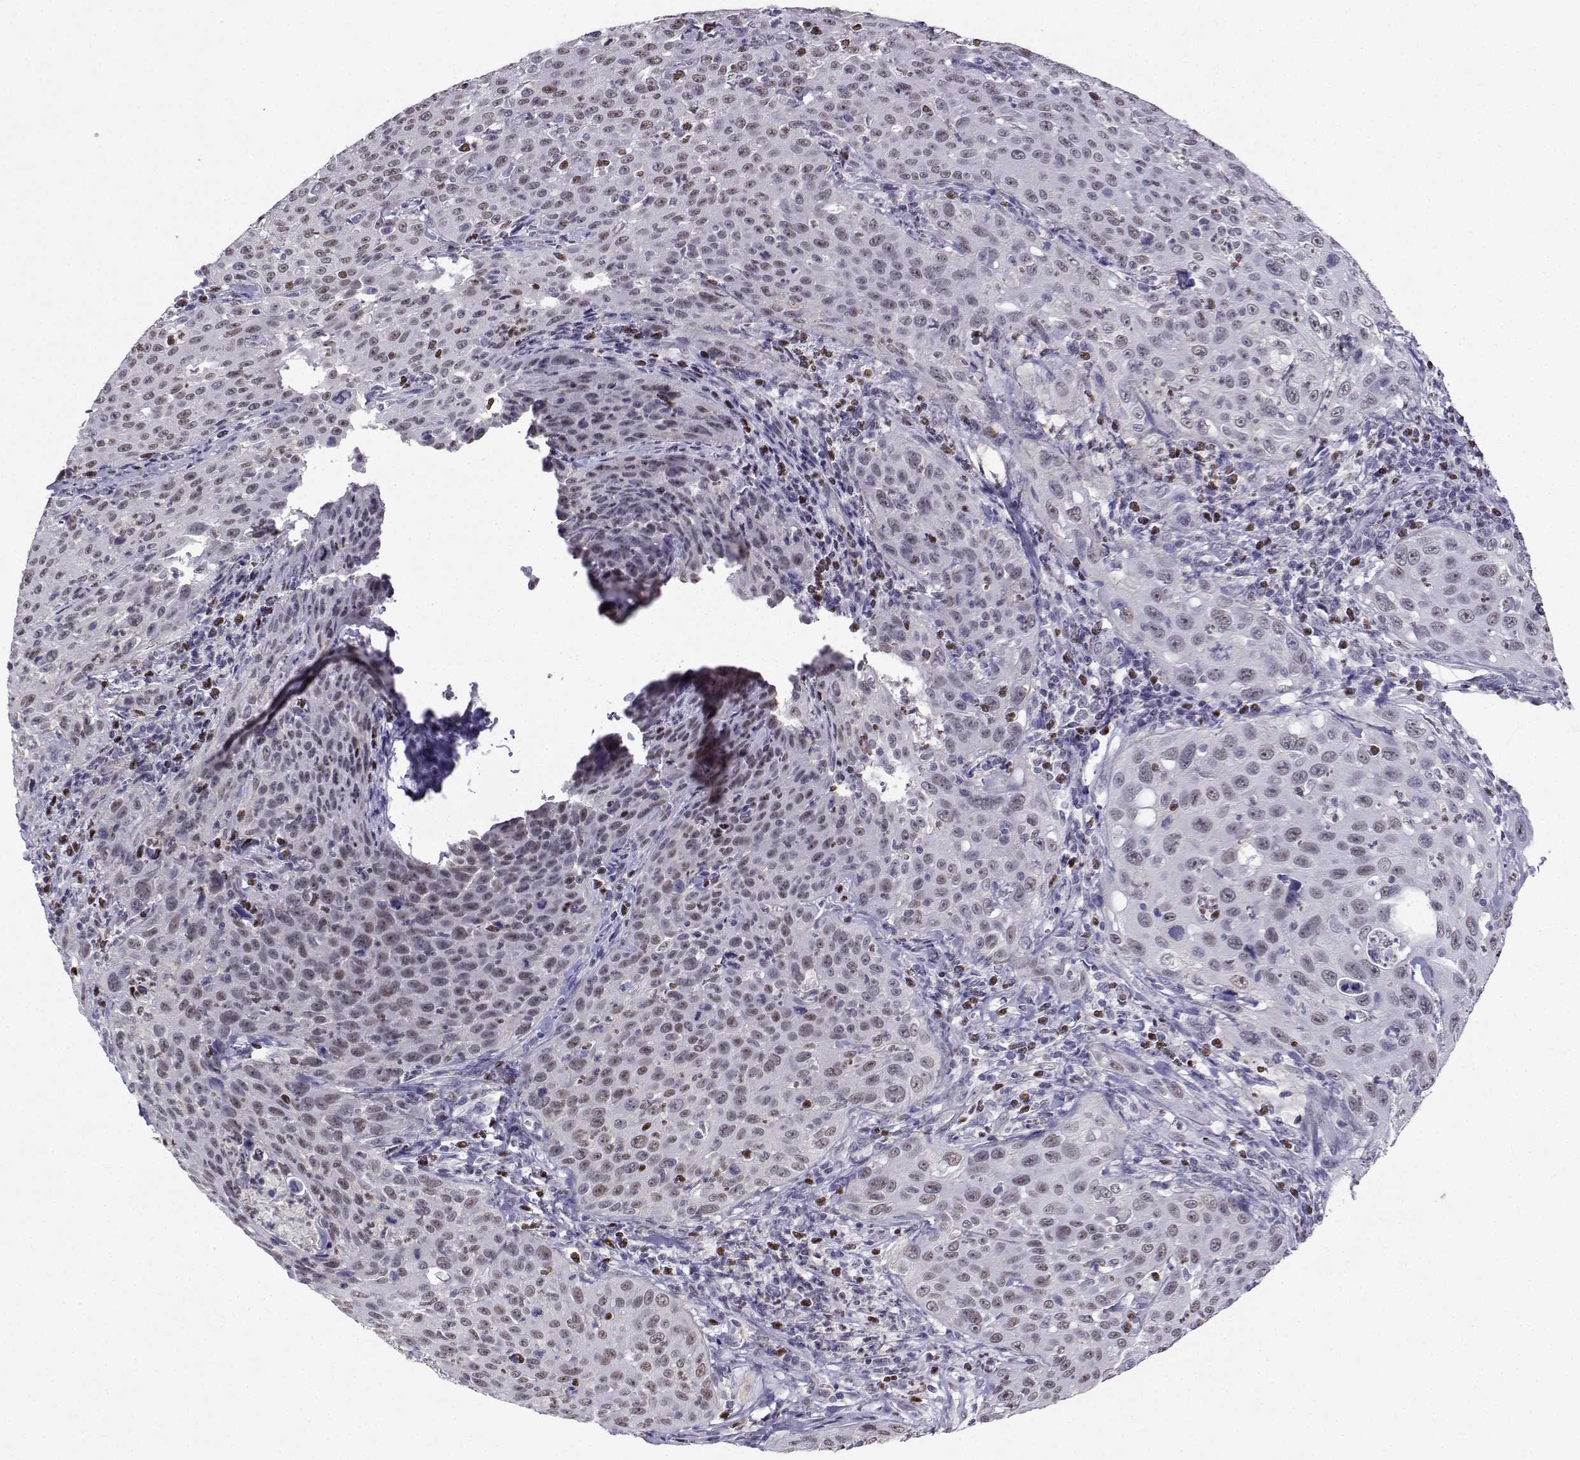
{"staining": {"intensity": "moderate", "quantity": "<25%", "location": "nuclear"}, "tissue": "cervical cancer", "cell_type": "Tumor cells", "image_type": "cancer", "snomed": [{"axis": "morphology", "description": "Squamous cell carcinoma, NOS"}, {"axis": "topography", "description": "Cervix"}], "caption": "Immunohistochemistry of cervical cancer (squamous cell carcinoma) reveals low levels of moderate nuclear expression in approximately <25% of tumor cells.", "gene": "TEDC2", "patient": {"sex": "female", "age": 26}}